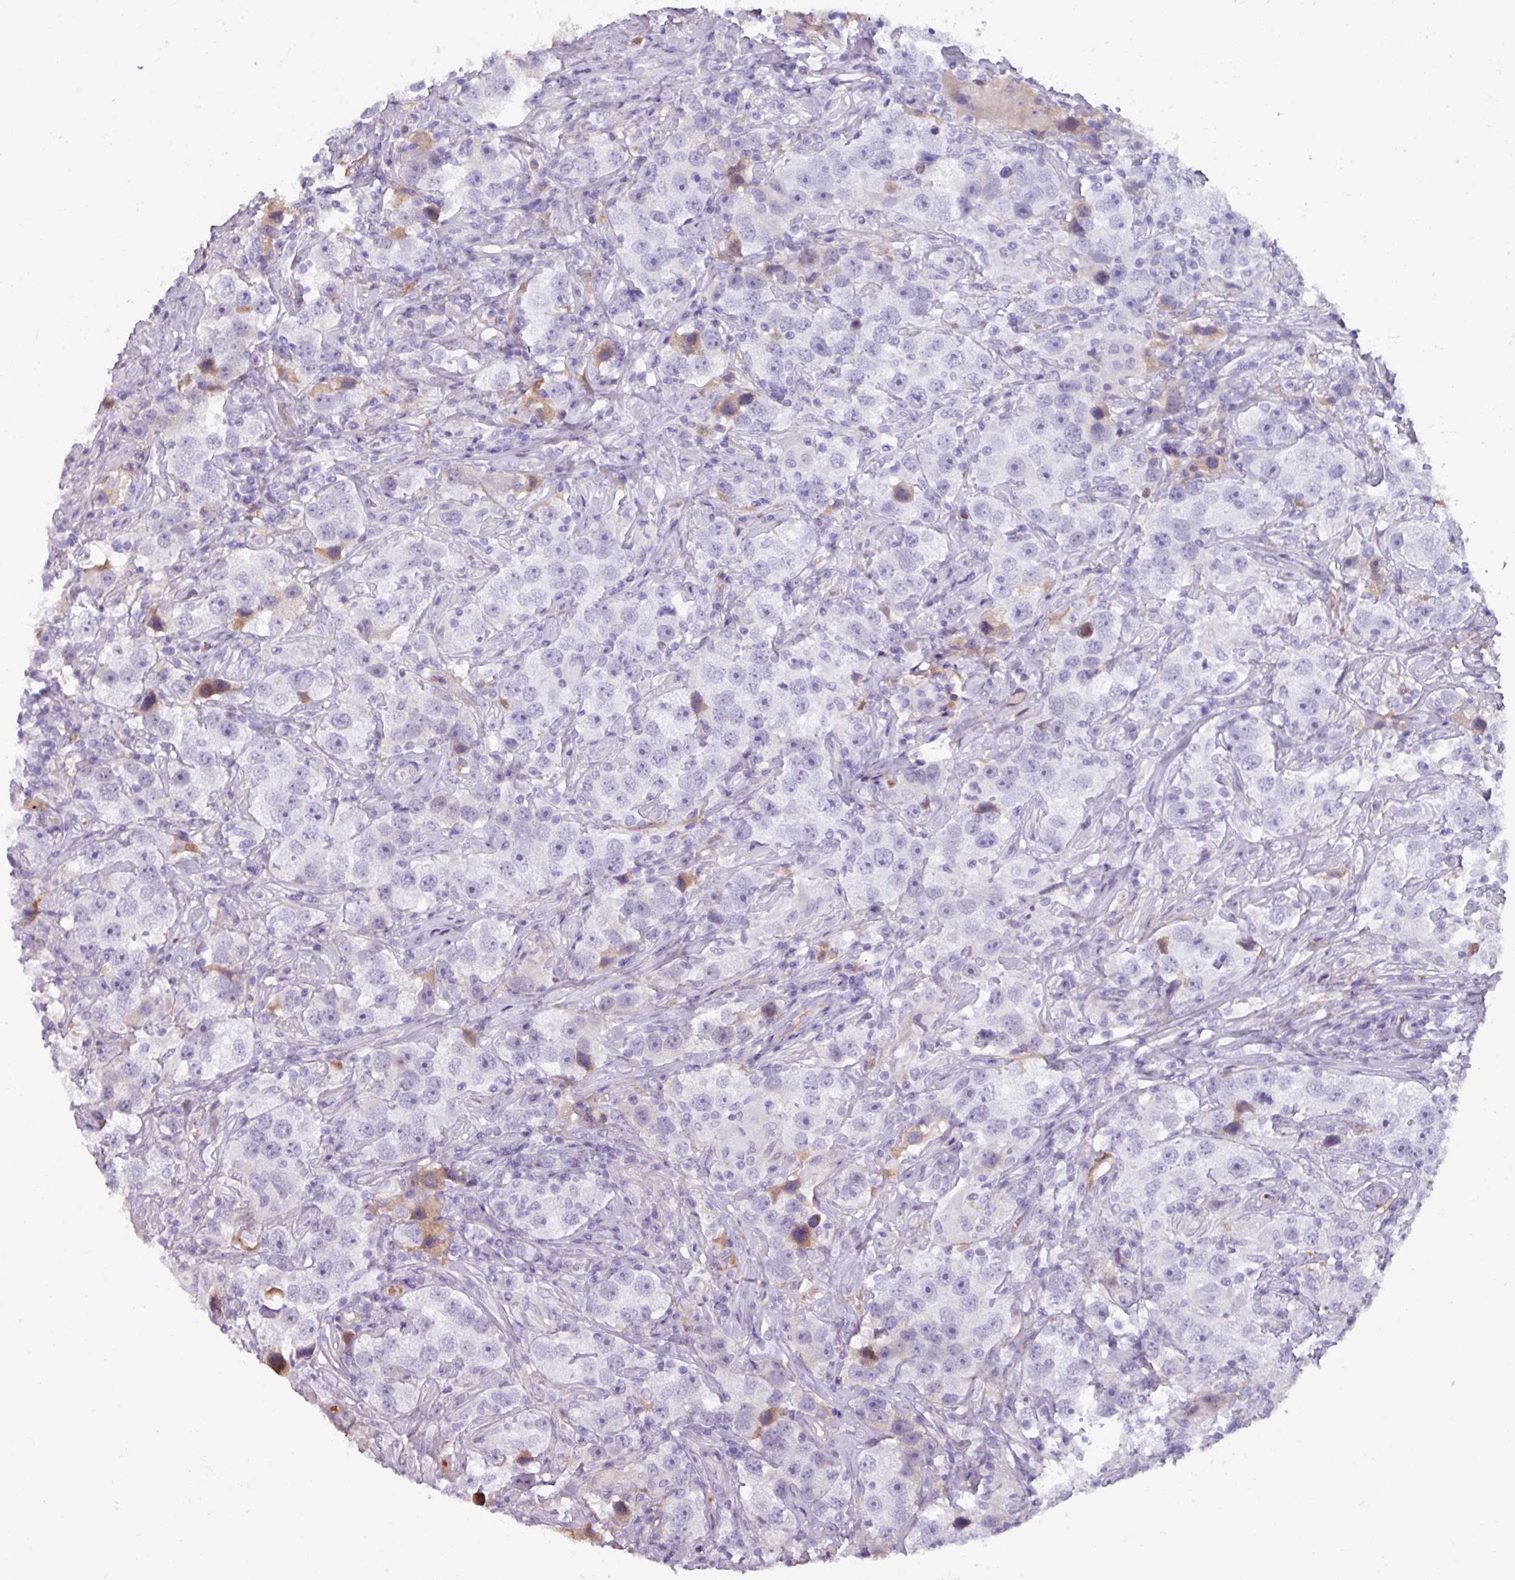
{"staining": {"intensity": "negative", "quantity": "none", "location": "none"}, "tissue": "testis cancer", "cell_type": "Tumor cells", "image_type": "cancer", "snomed": [{"axis": "morphology", "description": "Seminoma, NOS"}, {"axis": "topography", "description": "Testis"}], "caption": "High power microscopy histopathology image of an immunohistochemistry (IHC) histopathology image of testis cancer (seminoma), revealing no significant staining in tumor cells.", "gene": "SPESP1", "patient": {"sex": "male", "age": 49}}